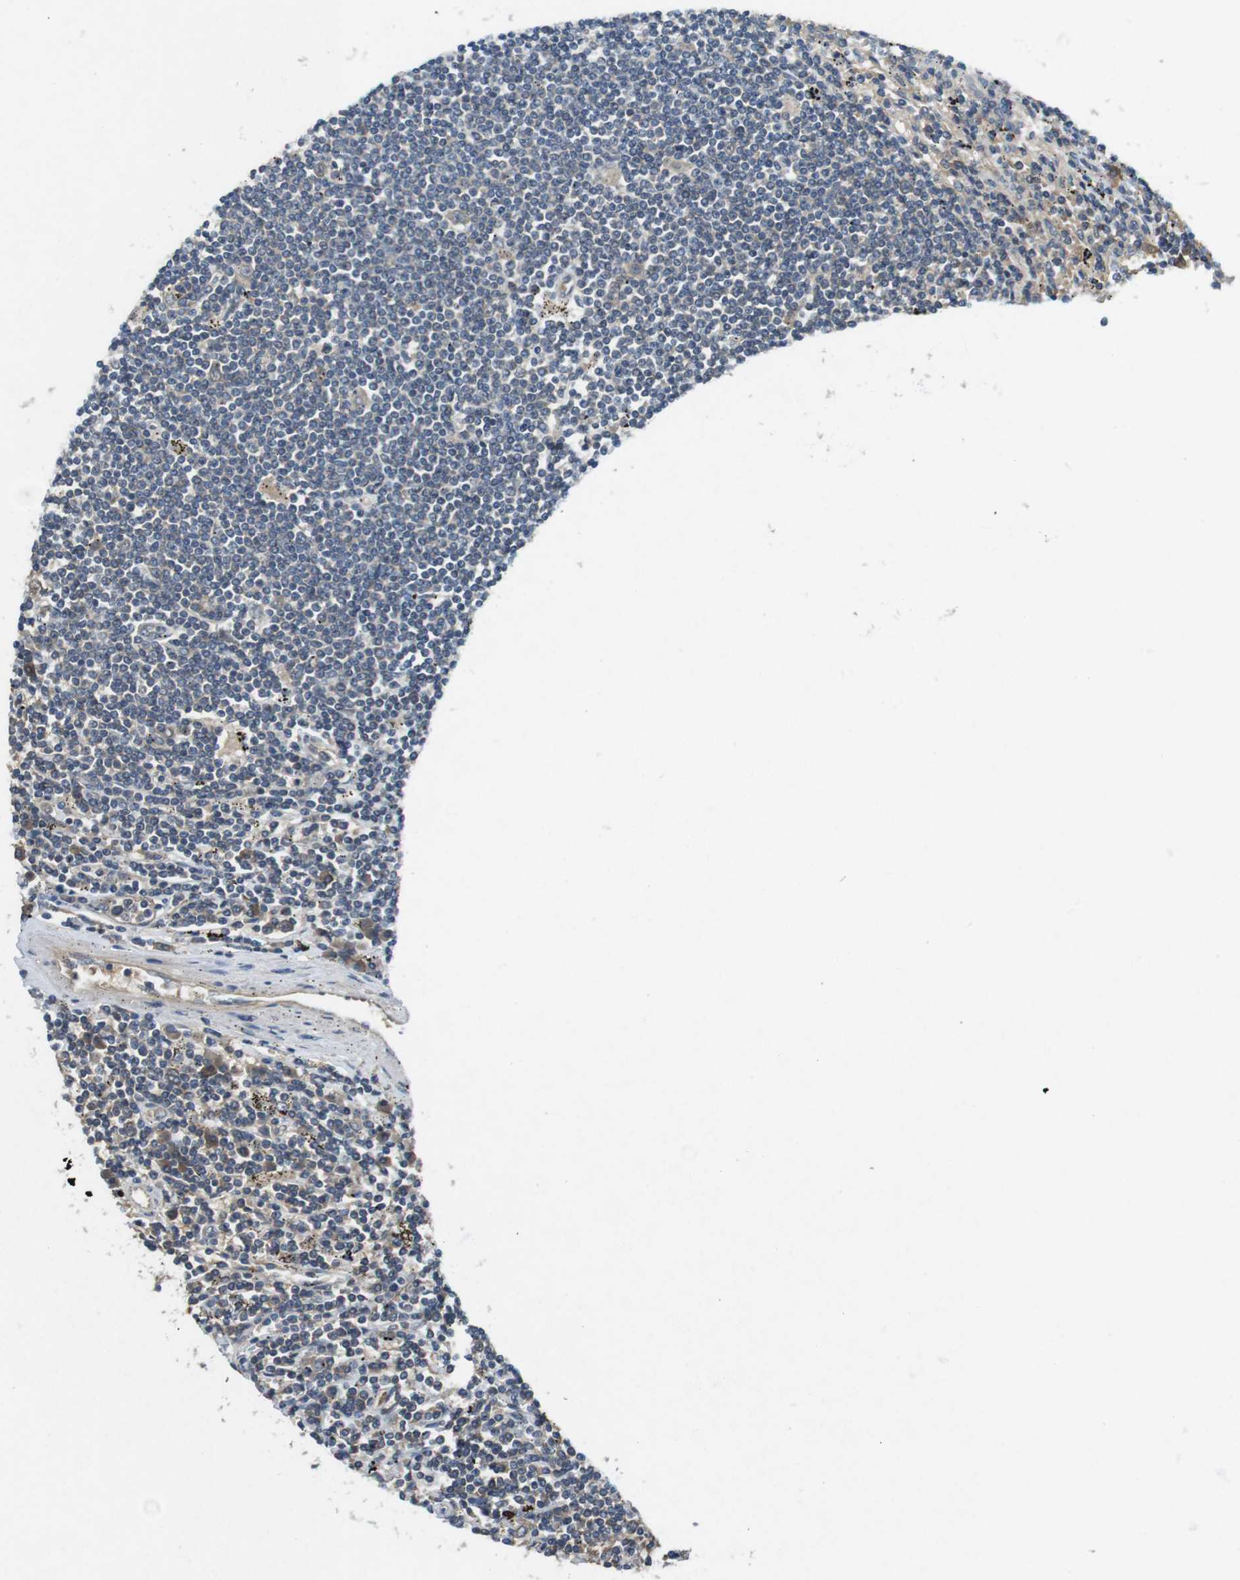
{"staining": {"intensity": "negative", "quantity": "none", "location": "none"}, "tissue": "lymphoma", "cell_type": "Tumor cells", "image_type": "cancer", "snomed": [{"axis": "morphology", "description": "Malignant lymphoma, non-Hodgkin's type, Low grade"}, {"axis": "topography", "description": "Spleen"}], "caption": "Photomicrograph shows no significant protein expression in tumor cells of lymphoma.", "gene": "SUGT1", "patient": {"sex": "male", "age": 76}}